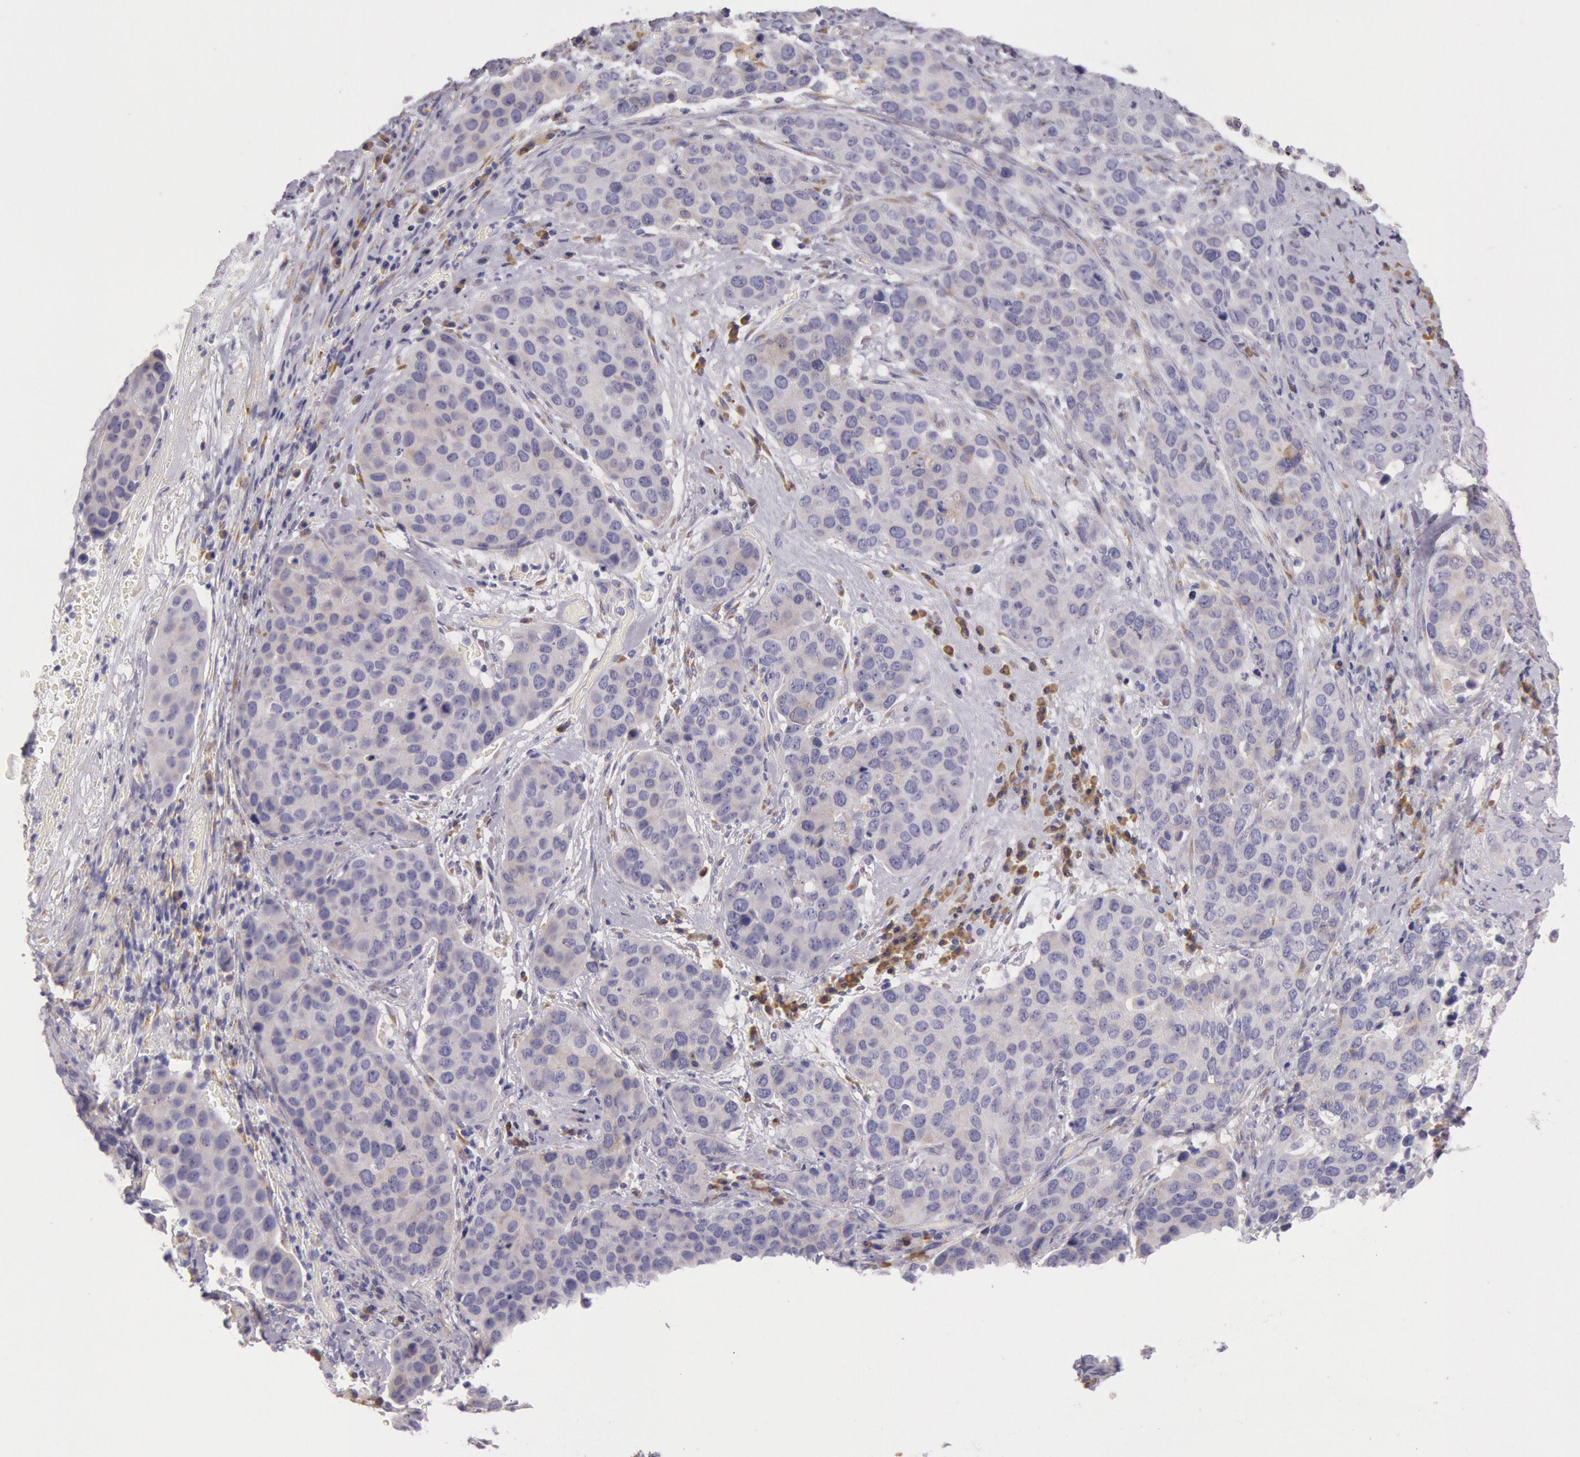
{"staining": {"intensity": "weak", "quantity": "<25%", "location": "cytoplasmic/membranous"}, "tissue": "cervical cancer", "cell_type": "Tumor cells", "image_type": "cancer", "snomed": [{"axis": "morphology", "description": "Squamous cell carcinoma, NOS"}, {"axis": "topography", "description": "Cervix"}], "caption": "Histopathology image shows no protein positivity in tumor cells of squamous cell carcinoma (cervical) tissue.", "gene": "CIDEB", "patient": {"sex": "female", "age": 54}}